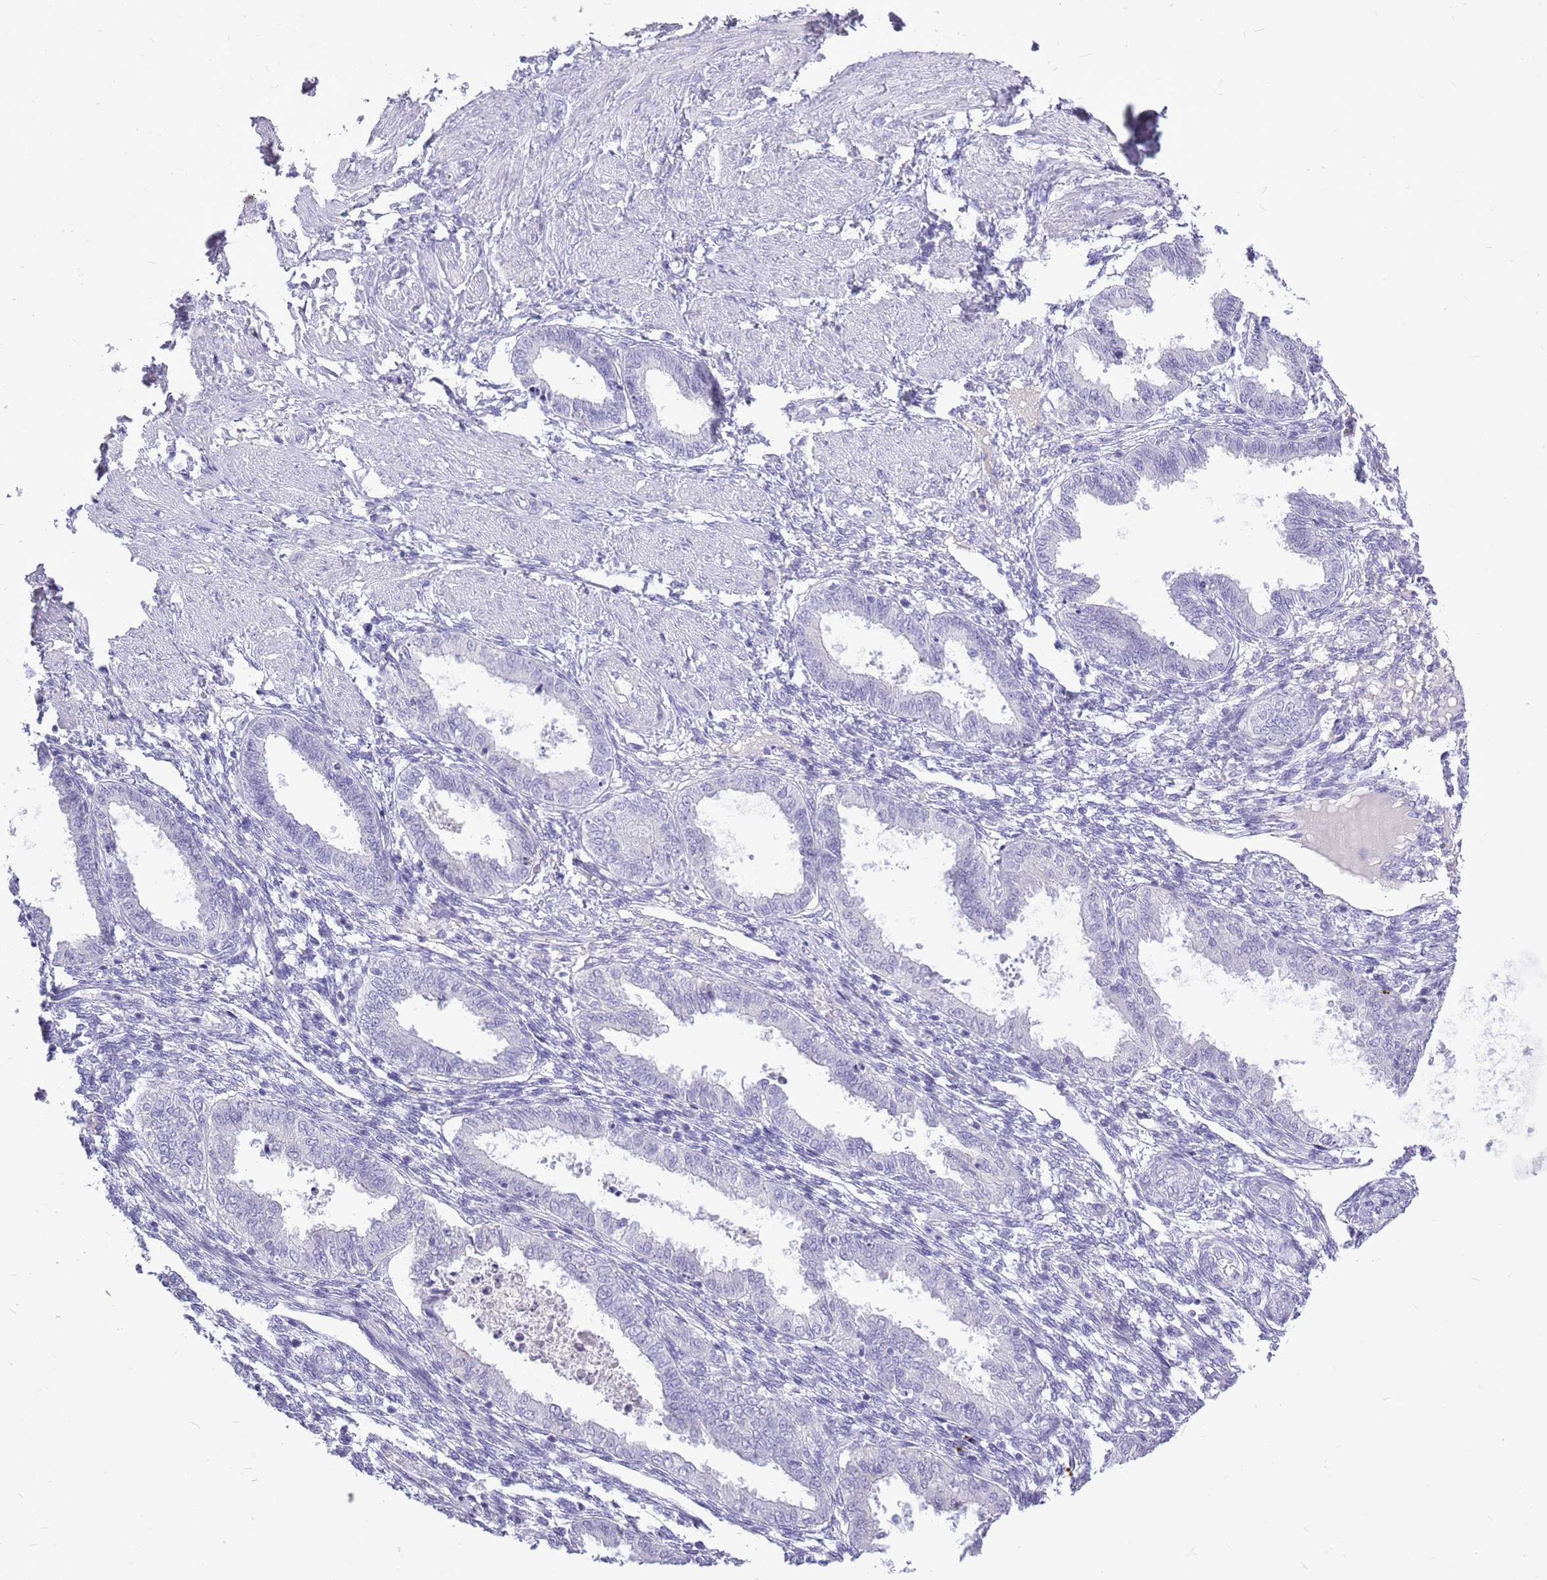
{"staining": {"intensity": "negative", "quantity": "none", "location": "none"}, "tissue": "endometrium", "cell_type": "Cells in endometrial stroma", "image_type": "normal", "snomed": [{"axis": "morphology", "description": "Normal tissue, NOS"}, {"axis": "topography", "description": "Endometrium"}], "caption": "Immunohistochemical staining of unremarkable human endometrium exhibits no significant positivity in cells in endometrial stroma. Brightfield microscopy of IHC stained with DAB (3,3'-diaminobenzidine) (brown) and hematoxylin (blue), captured at high magnification.", "gene": "ZNF425", "patient": {"sex": "female", "age": 33}}